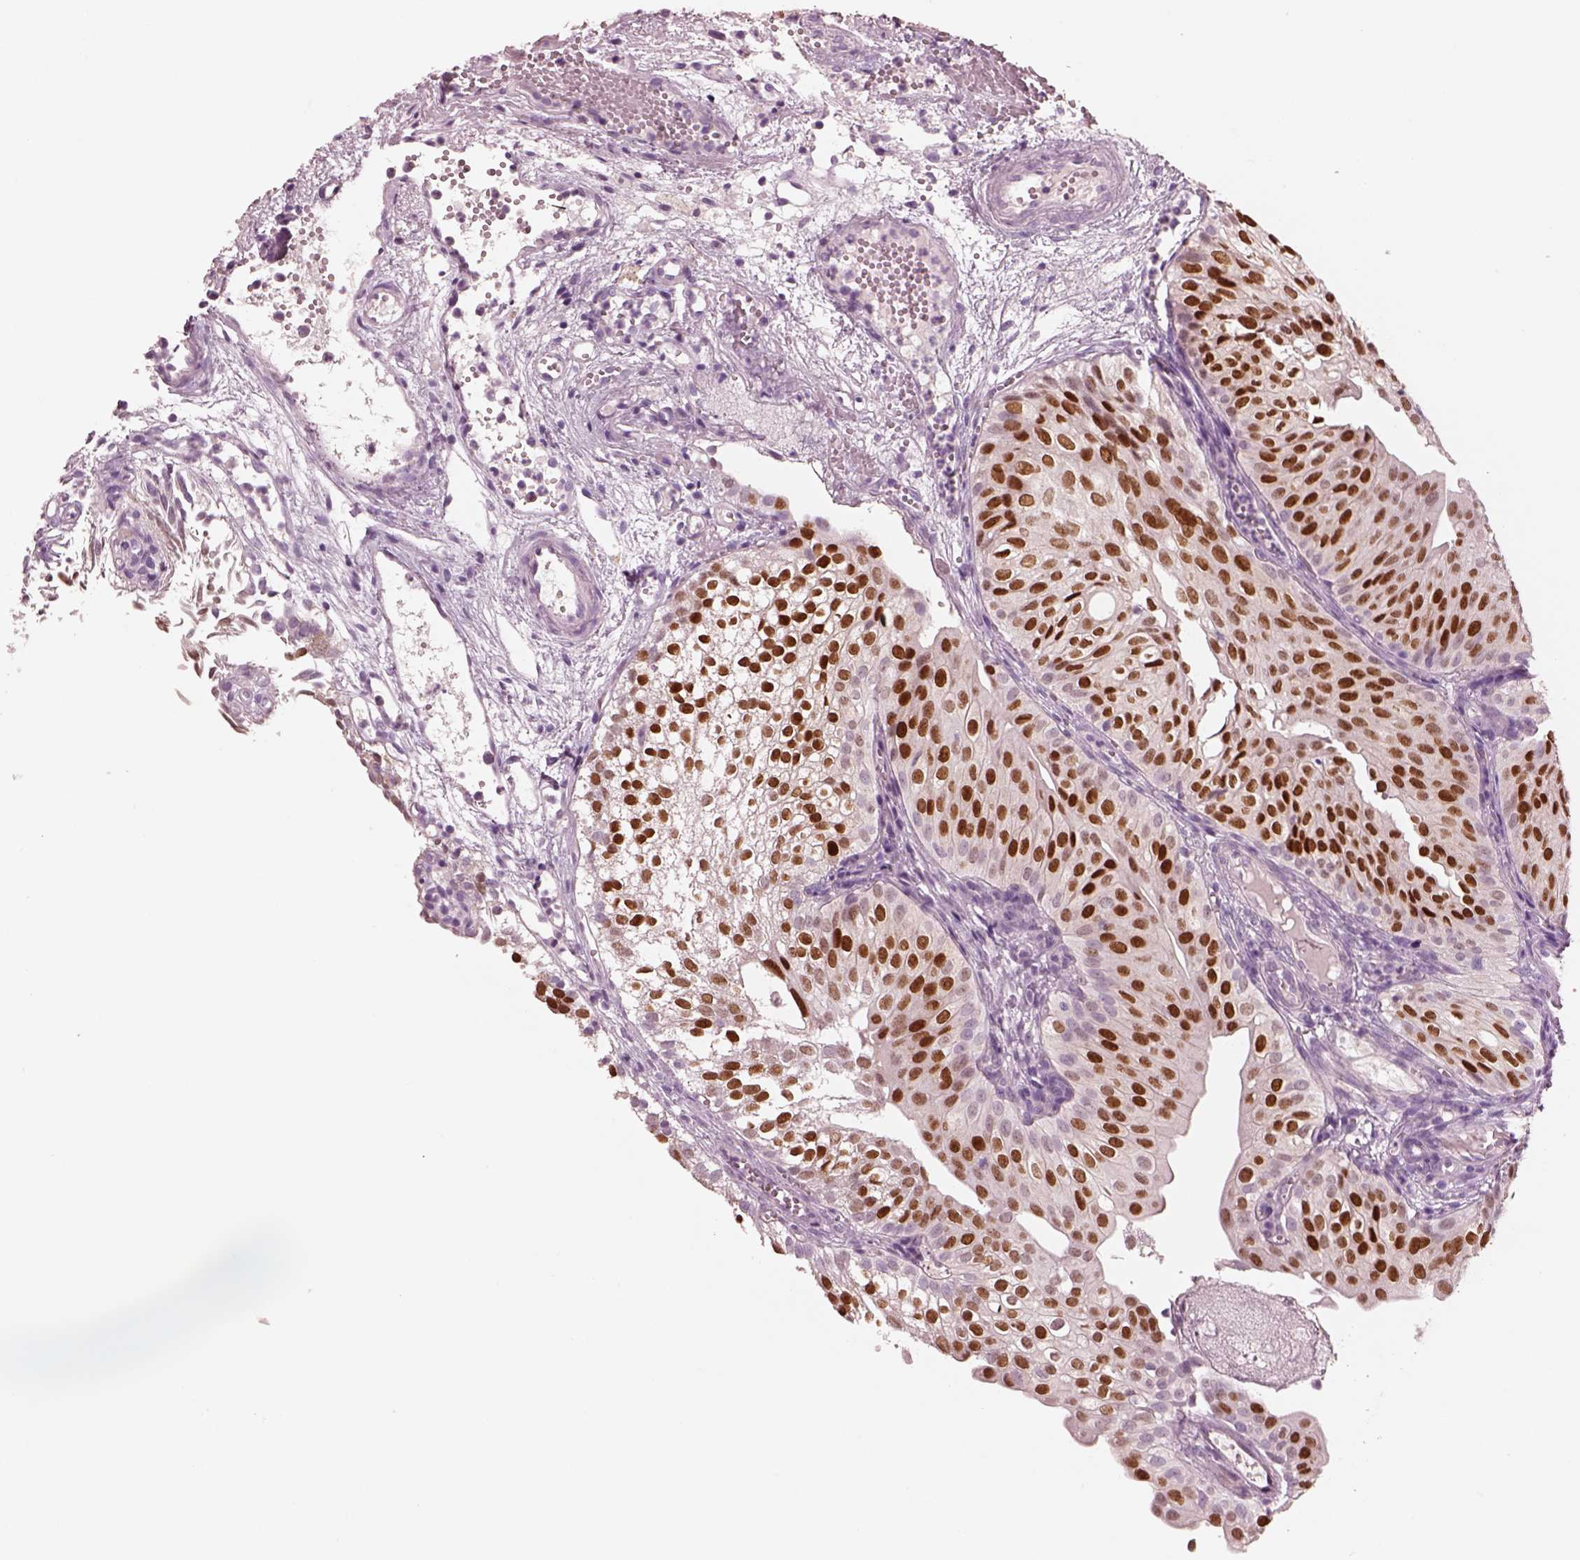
{"staining": {"intensity": "strong", "quantity": ">75%", "location": "nuclear"}, "tissue": "urothelial cancer", "cell_type": "Tumor cells", "image_type": "cancer", "snomed": [{"axis": "morphology", "description": "Urothelial carcinoma, Low grade"}, {"axis": "topography", "description": "Urinary bladder"}], "caption": "Low-grade urothelial carcinoma stained for a protein (brown) exhibits strong nuclear positive expression in approximately >75% of tumor cells.", "gene": "SOX9", "patient": {"sex": "male", "age": 72}}